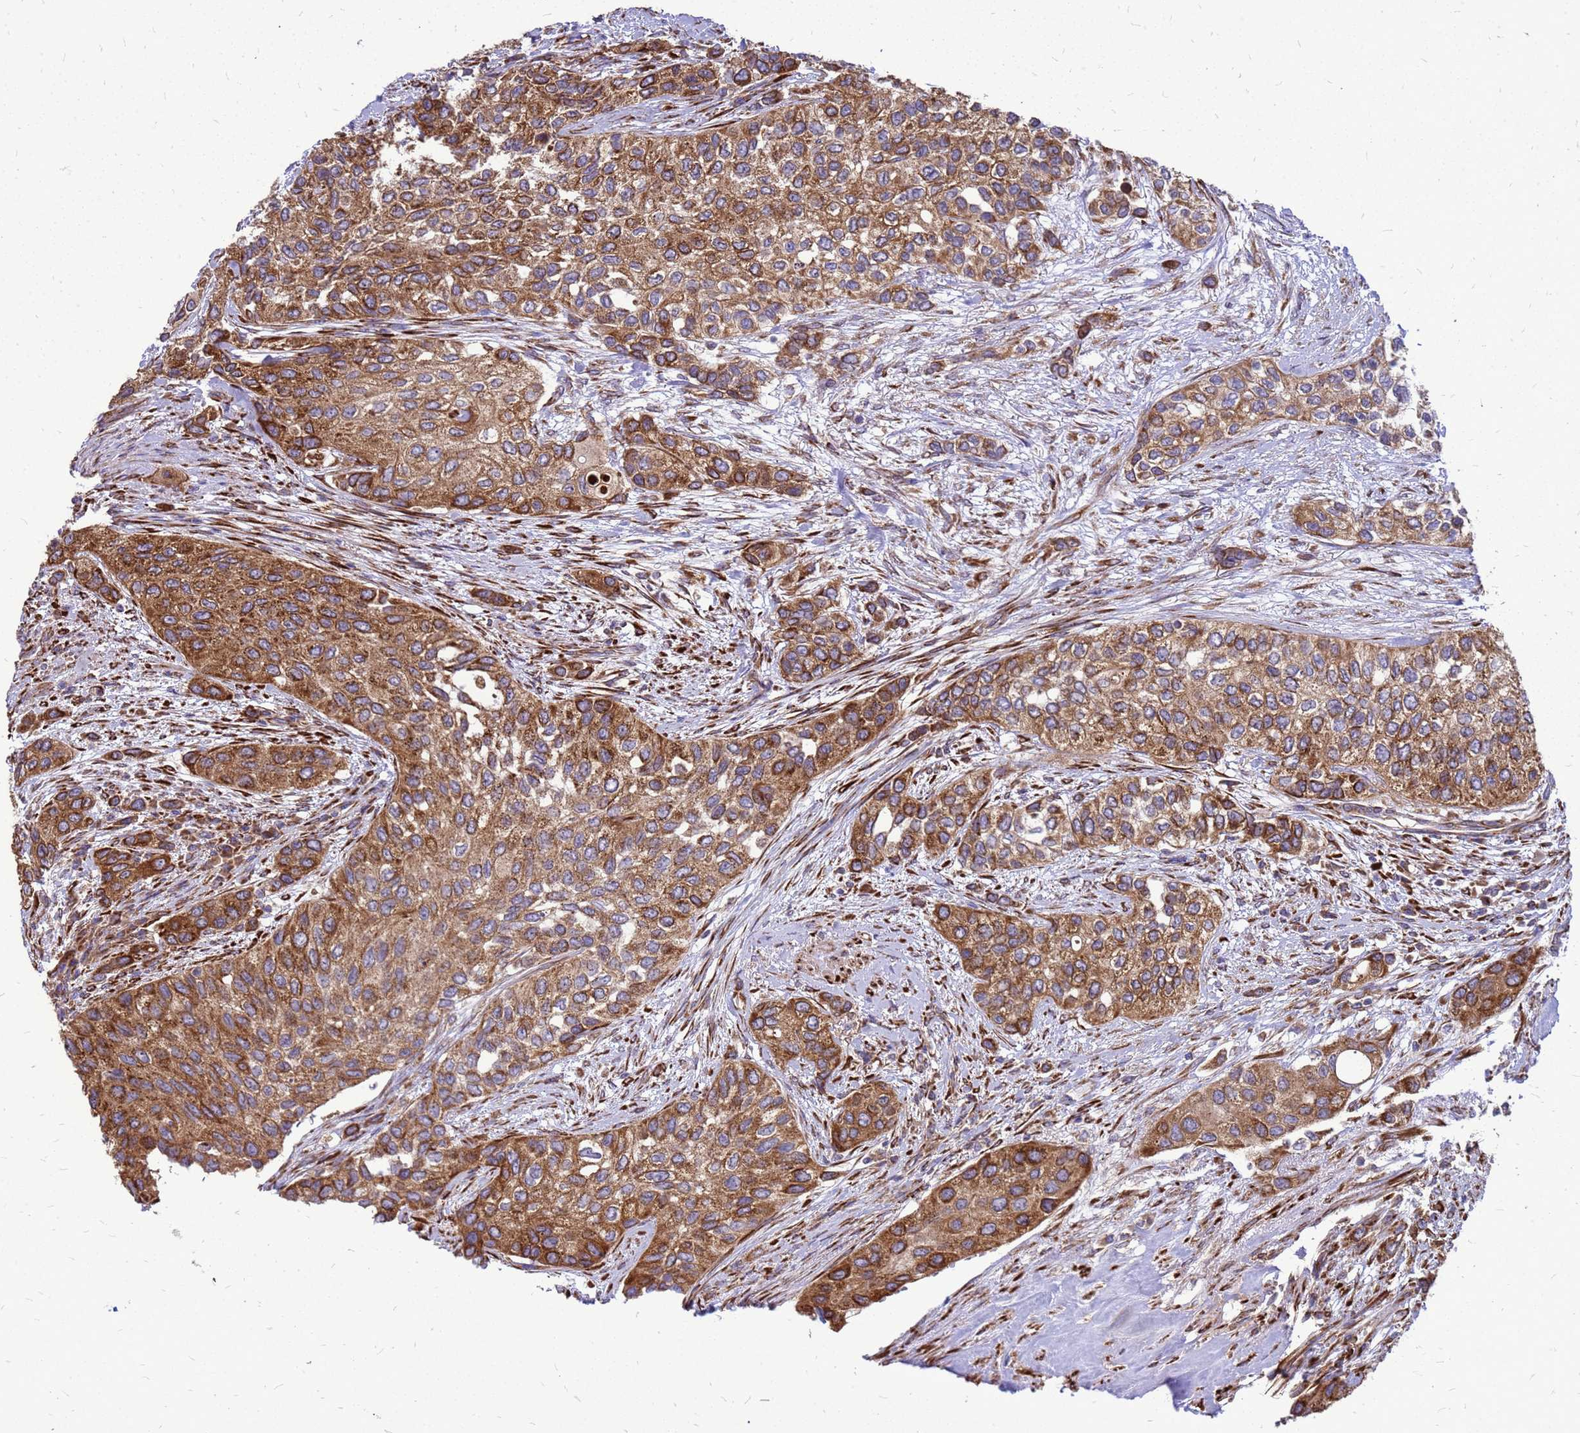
{"staining": {"intensity": "moderate", "quantity": ">75%", "location": "cytoplasmic/membranous"}, "tissue": "urothelial cancer", "cell_type": "Tumor cells", "image_type": "cancer", "snomed": [{"axis": "morphology", "description": "Normal tissue, NOS"}, {"axis": "morphology", "description": "Urothelial carcinoma, High grade"}, {"axis": "topography", "description": "Vascular tissue"}, {"axis": "topography", "description": "Urinary bladder"}], "caption": "IHC (DAB) staining of high-grade urothelial carcinoma exhibits moderate cytoplasmic/membranous protein staining in about >75% of tumor cells.", "gene": "FSTL4", "patient": {"sex": "female", "age": 56}}